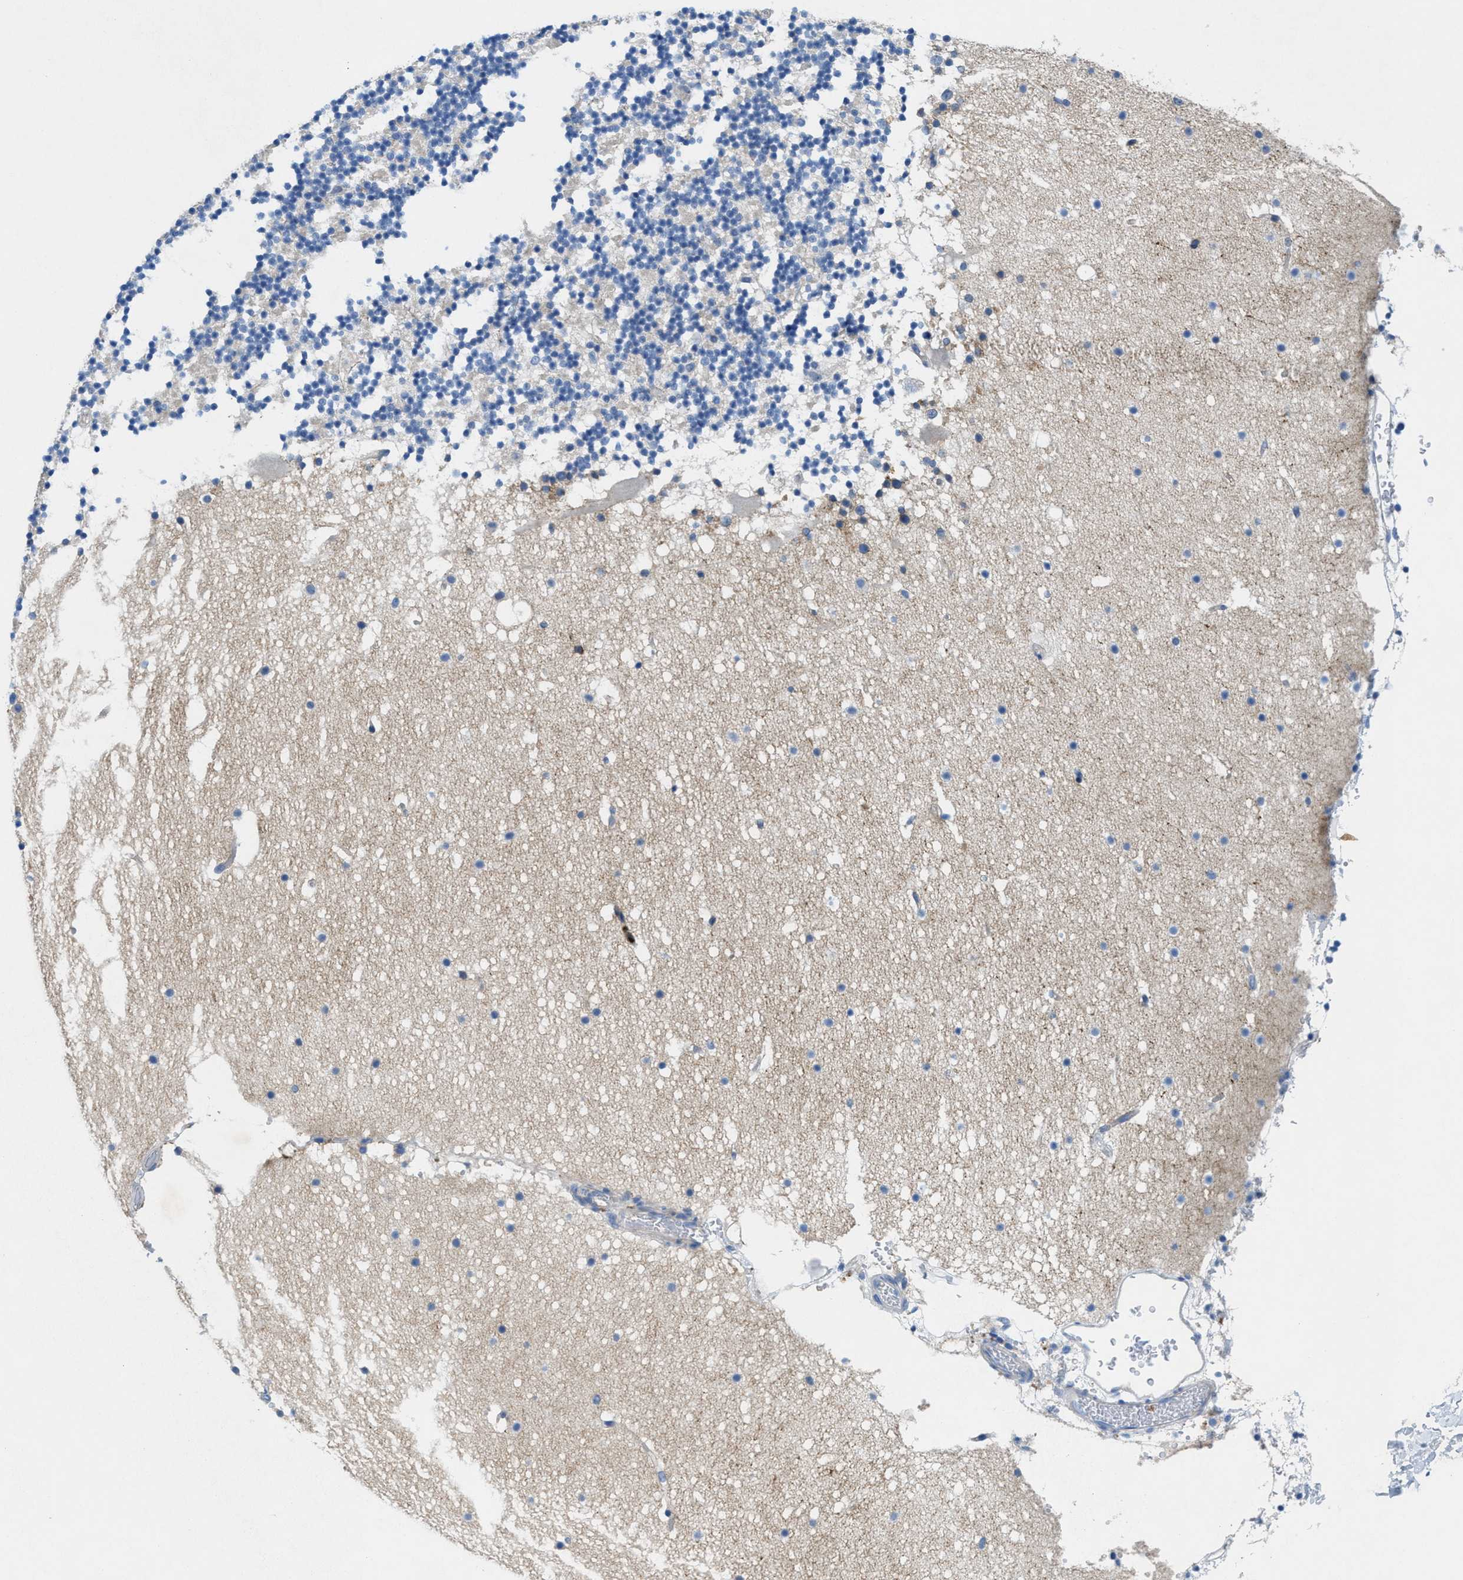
{"staining": {"intensity": "negative", "quantity": "none", "location": "none"}, "tissue": "cerebellum", "cell_type": "Cells in granular layer", "image_type": "normal", "snomed": [{"axis": "morphology", "description": "Normal tissue, NOS"}, {"axis": "topography", "description": "Cerebellum"}], "caption": "This image is of normal cerebellum stained with IHC to label a protein in brown with the nuclei are counter-stained blue. There is no positivity in cells in granular layer.", "gene": "CKLF", "patient": {"sex": "male", "age": 57}}